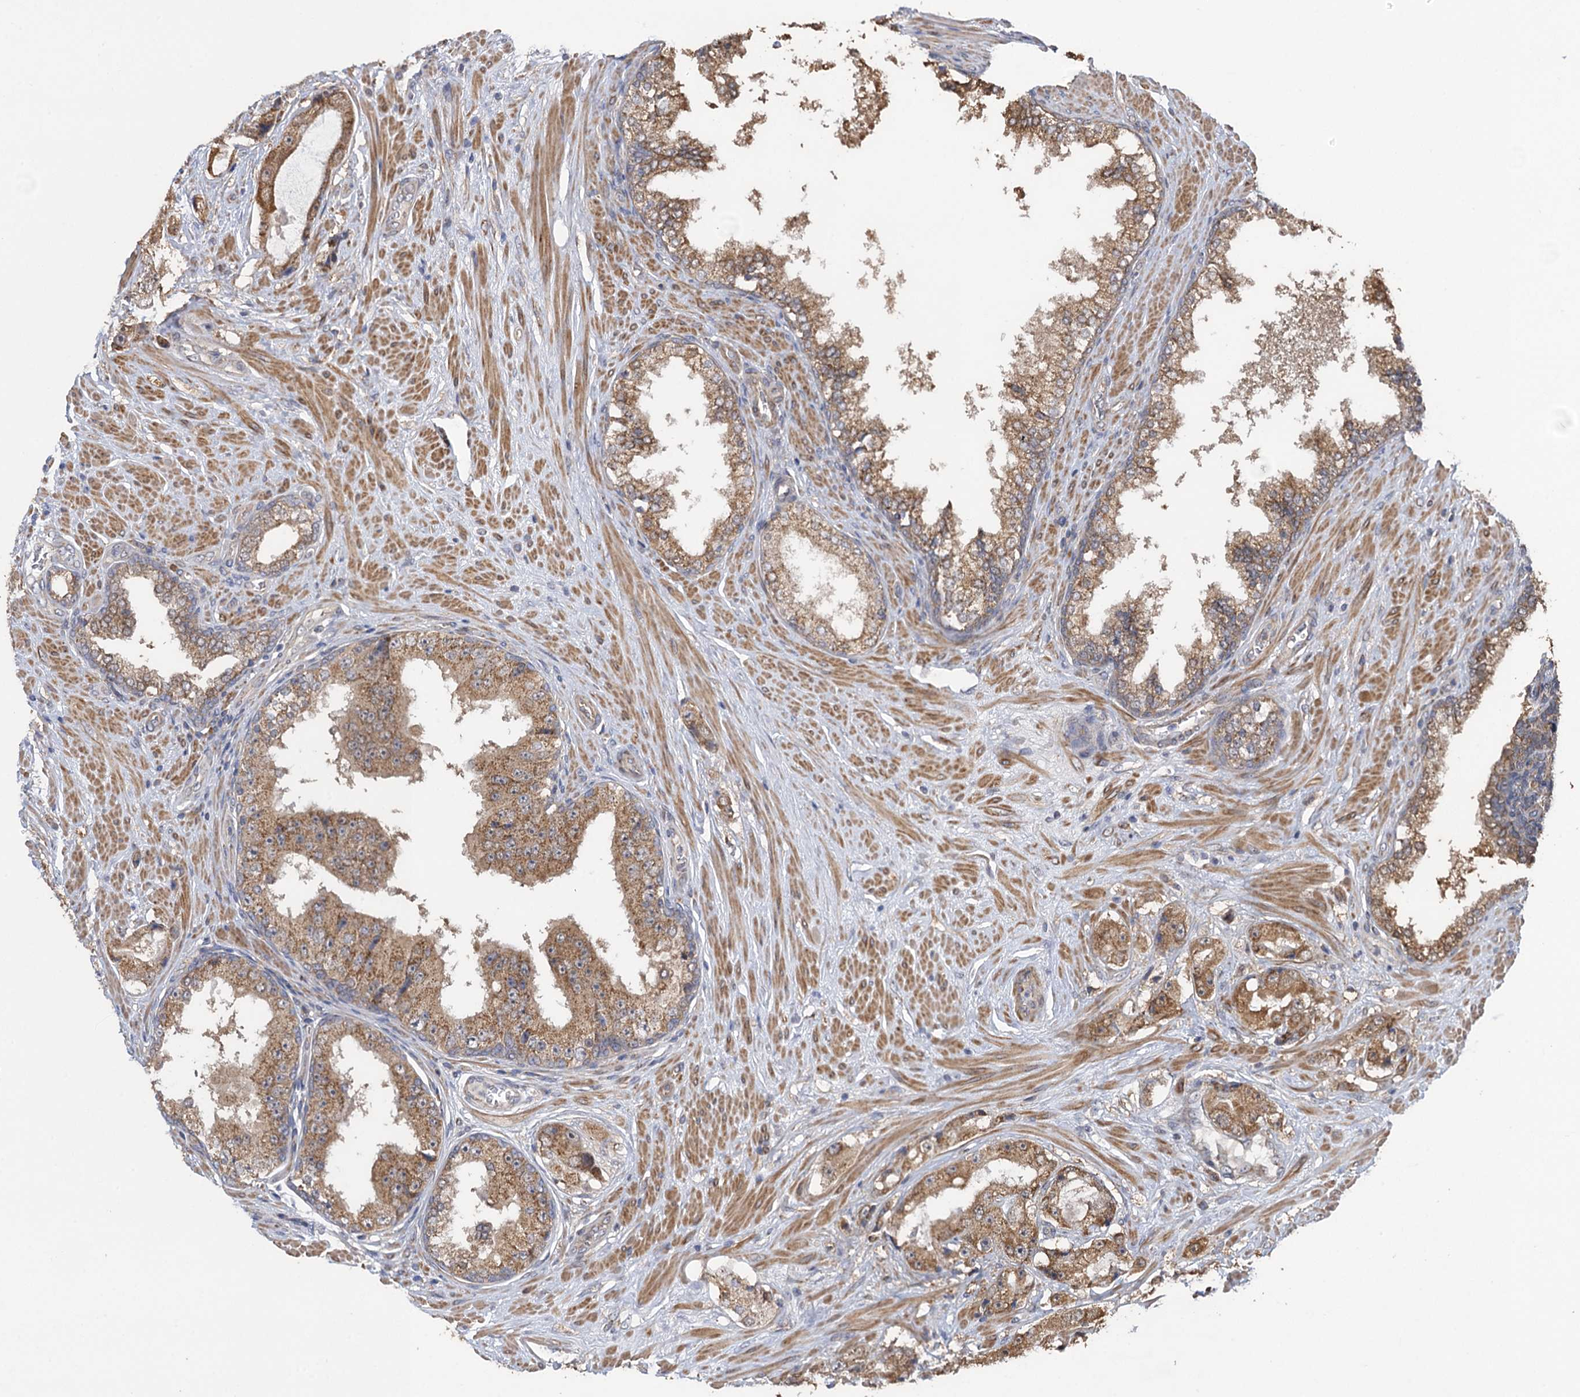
{"staining": {"intensity": "moderate", "quantity": ">75%", "location": "cytoplasmic/membranous"}, "tissue": "prostate cancer", "cell_type": "Tumor cells", "image_type": "cancer", "snomed": [{"axis": "morphology", "description": "Adenocarcinoma, High grade"}, {"axis": "topography", "description": "Prostate"}], "caption": "Protein expression analysis of prostate cancer shows moderate cytoplasmic/membranous staining in about >75% of tumor cells. The staining was performed using DAB to visualize the protein expression in brown, while the nuclei were stained in blue with hematoxylin (Magnification: 20x).", "gene": "HAUS1", "patient": {"sex": "male", "age": 73}}